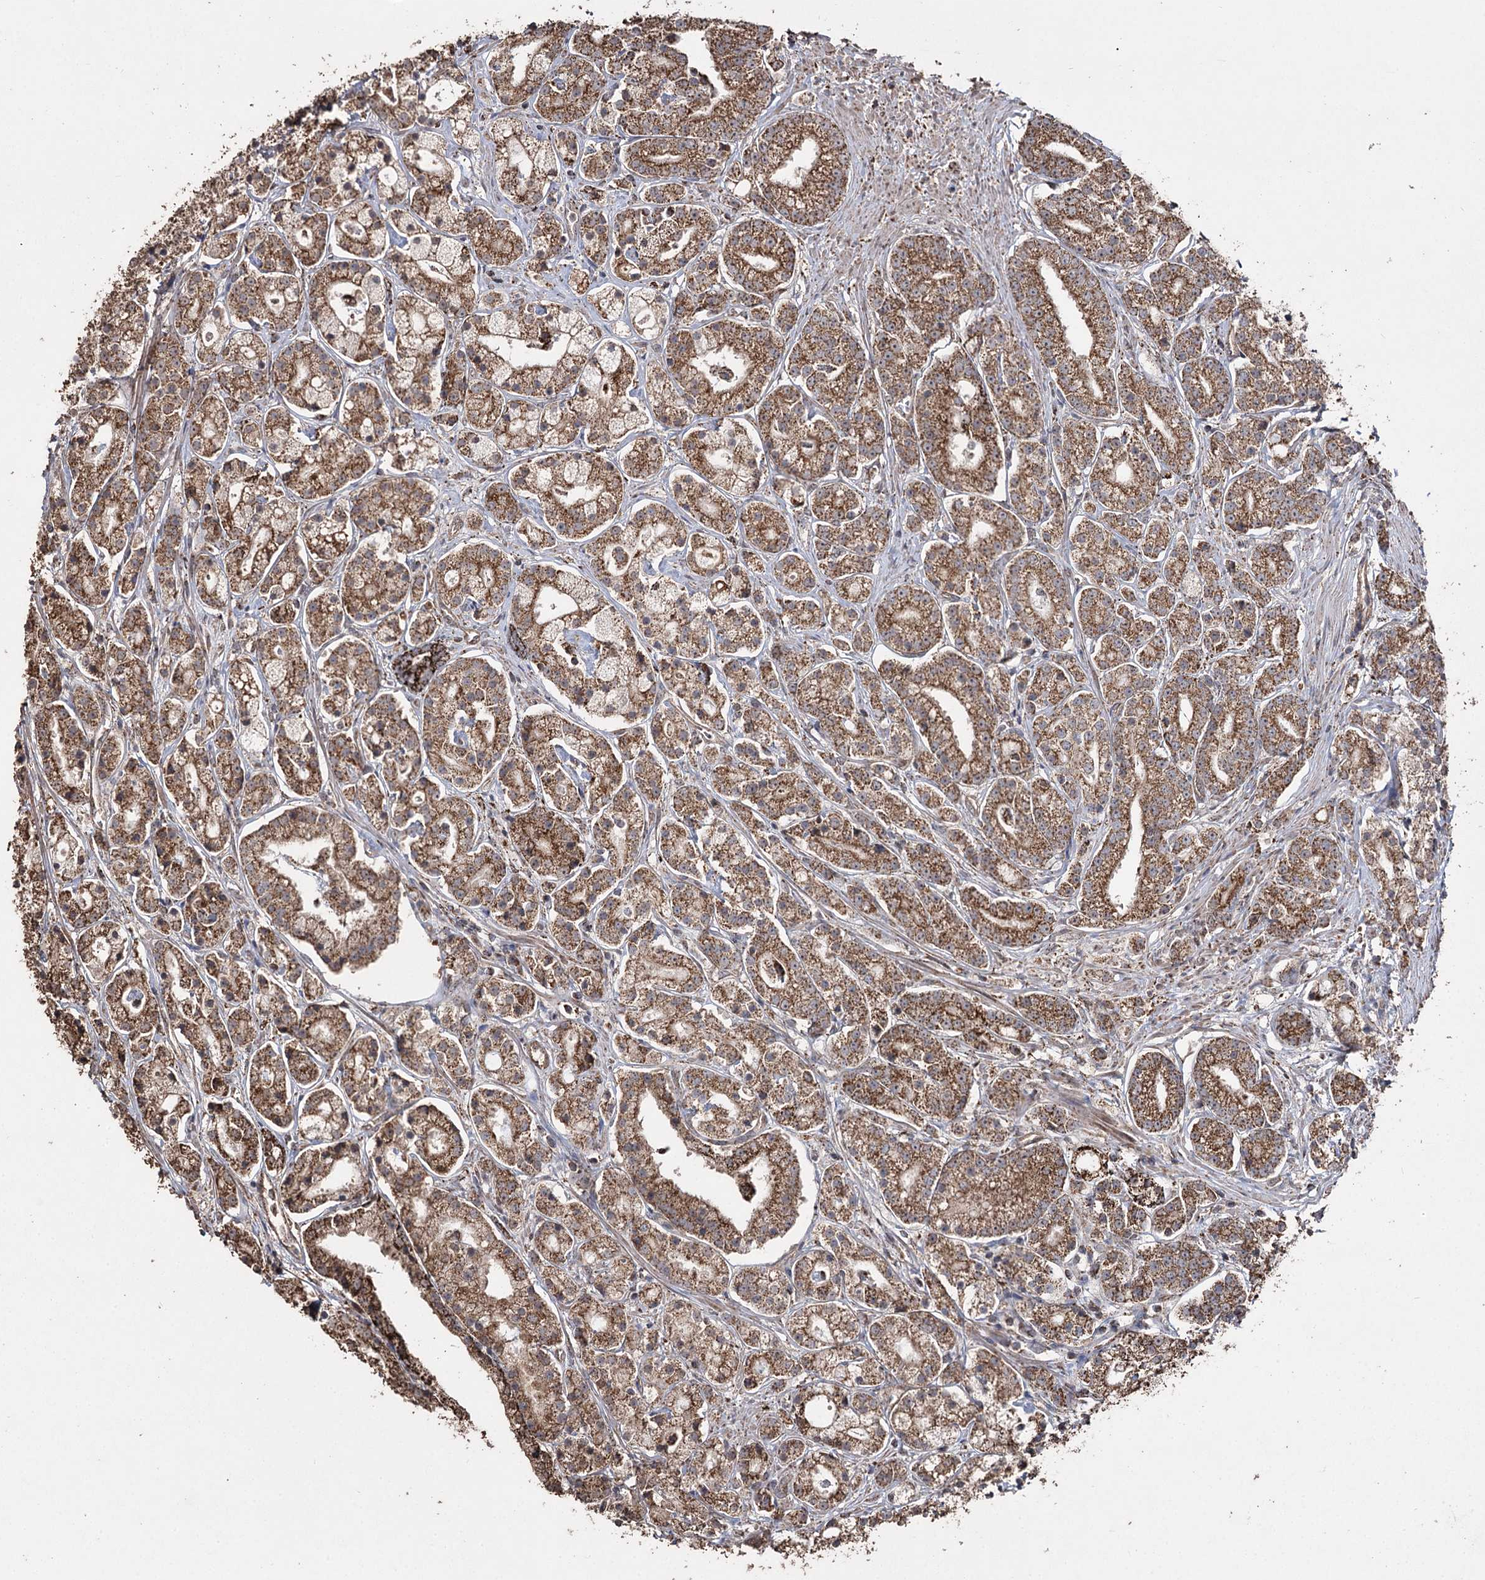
{"staining": {"intensity": "moderate", "quantity": ">75%", "location": "cytoplasmic/membranous"}, "tissue": "prostate cancer", "cell_type": "Tumor cells", "image_type": "cancer", "snomed": [{"axis": "morphology", "description": "Adenocarcinoma, High grade"}, {"axis": "topography", "description": "Prostate"}], "caption": "Adenocarcinoma (high-grade) (prostate) was stained to show a protein in brown. There is medium levels of moderate cytoplasmic/membranous expression in approximately >75% of tumor cells.", "gene": "SLF2", "patient": {"sex": "male", "age": 69}}